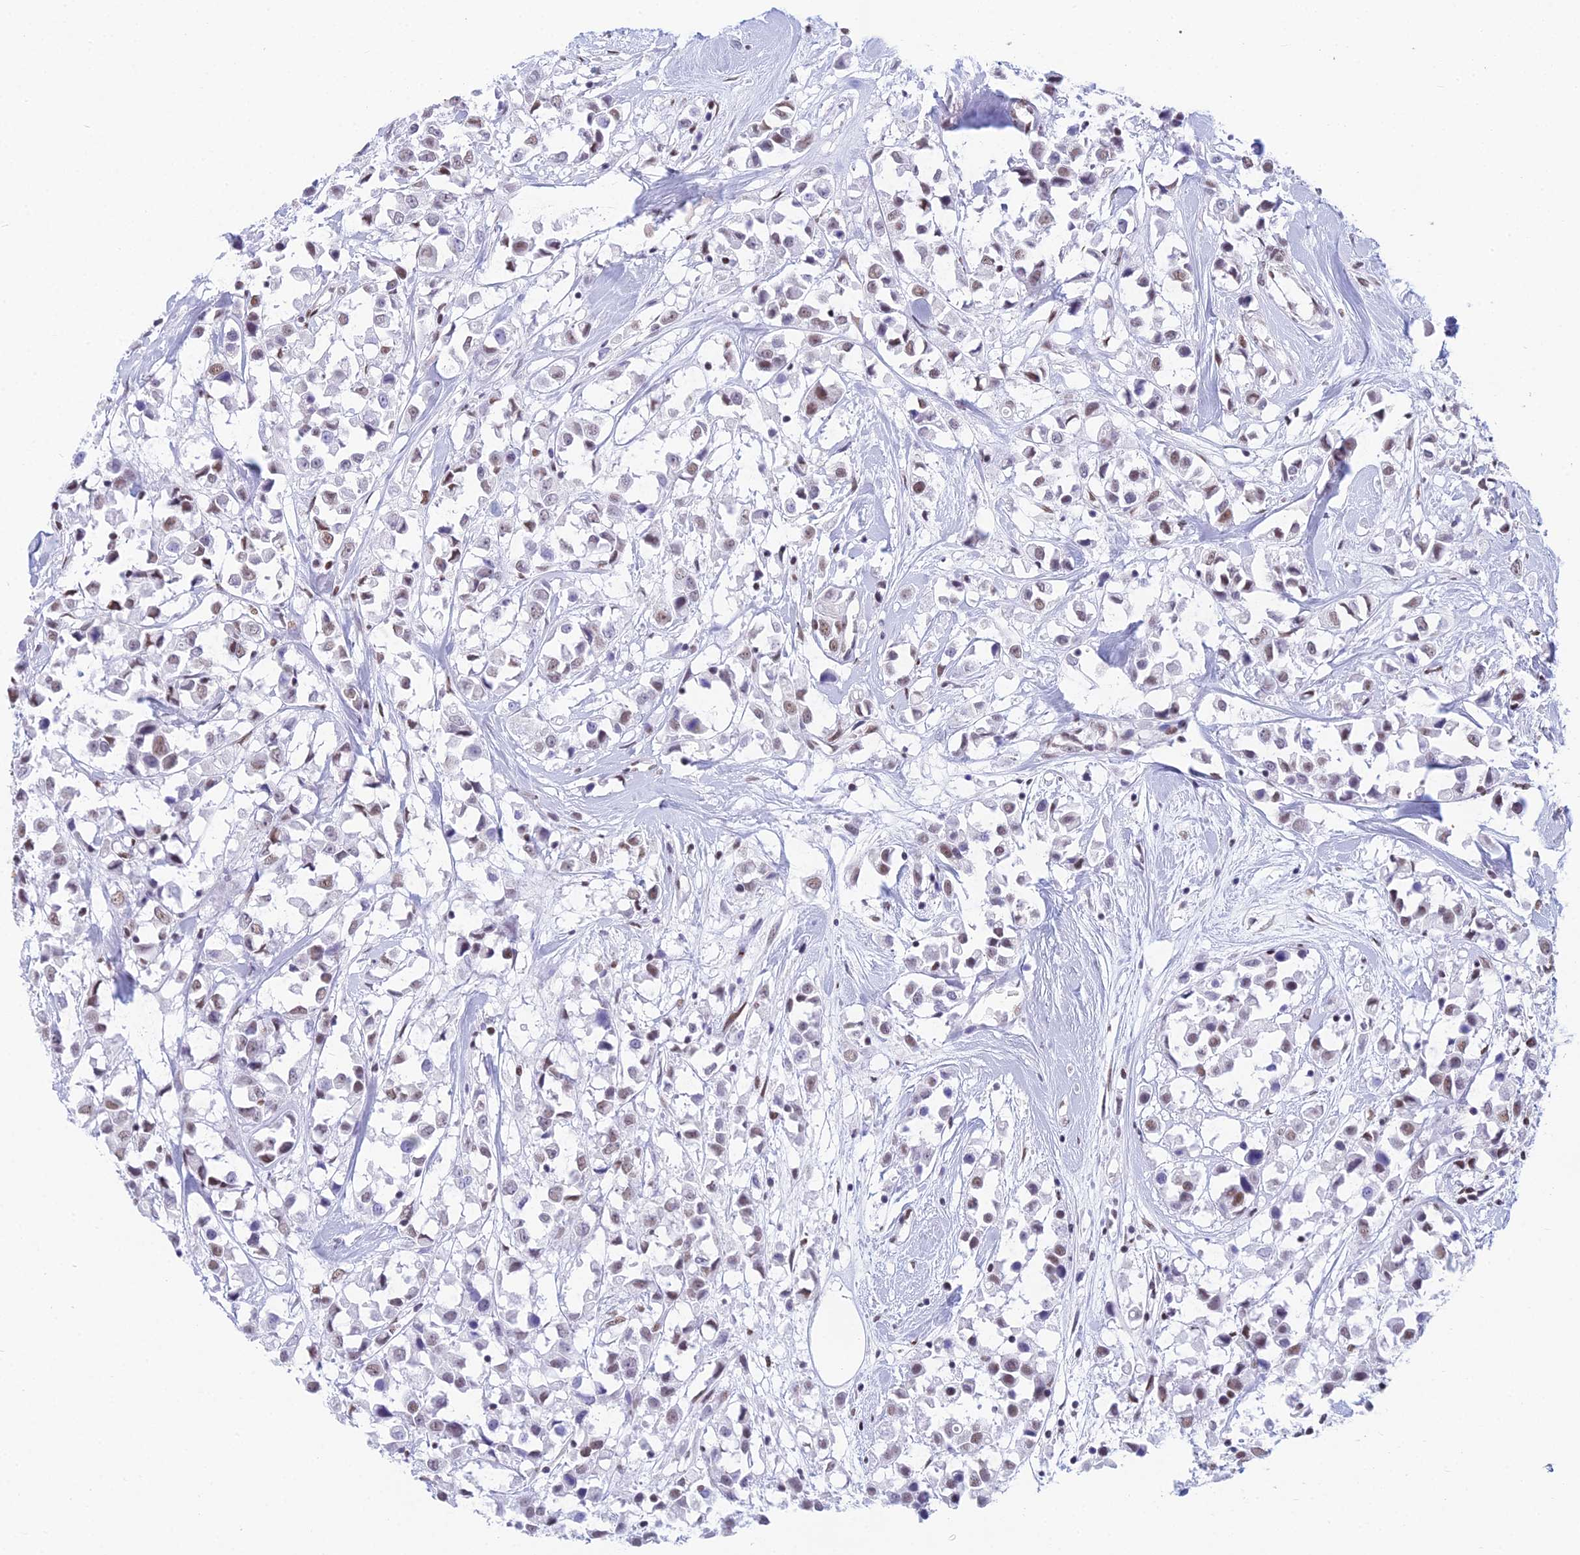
{"staining": {"intensity": "weak", "quantity": "25%-75%", "location": "nuclear"}, "tissue": "breast cancer", "cell_type": "Tumor cells", "image_type": "cancer", "snomed": [{"axis": "morphology", "description": "Duct carcinoma"}, {"axis": "topography", "description": "Breast"}], "caption": "Immunohistochemistry (IHC) photomicrograph of neoplastic tissue: breast cancer (intraductal carcinoma) stained using IHC shows low levels of weak protein expression localized specifically in the nuclear of tumor cells, appearing as a nuclear brown color.", "gene": "CDC26", "patient": {"sex": "female", "age": 61}}